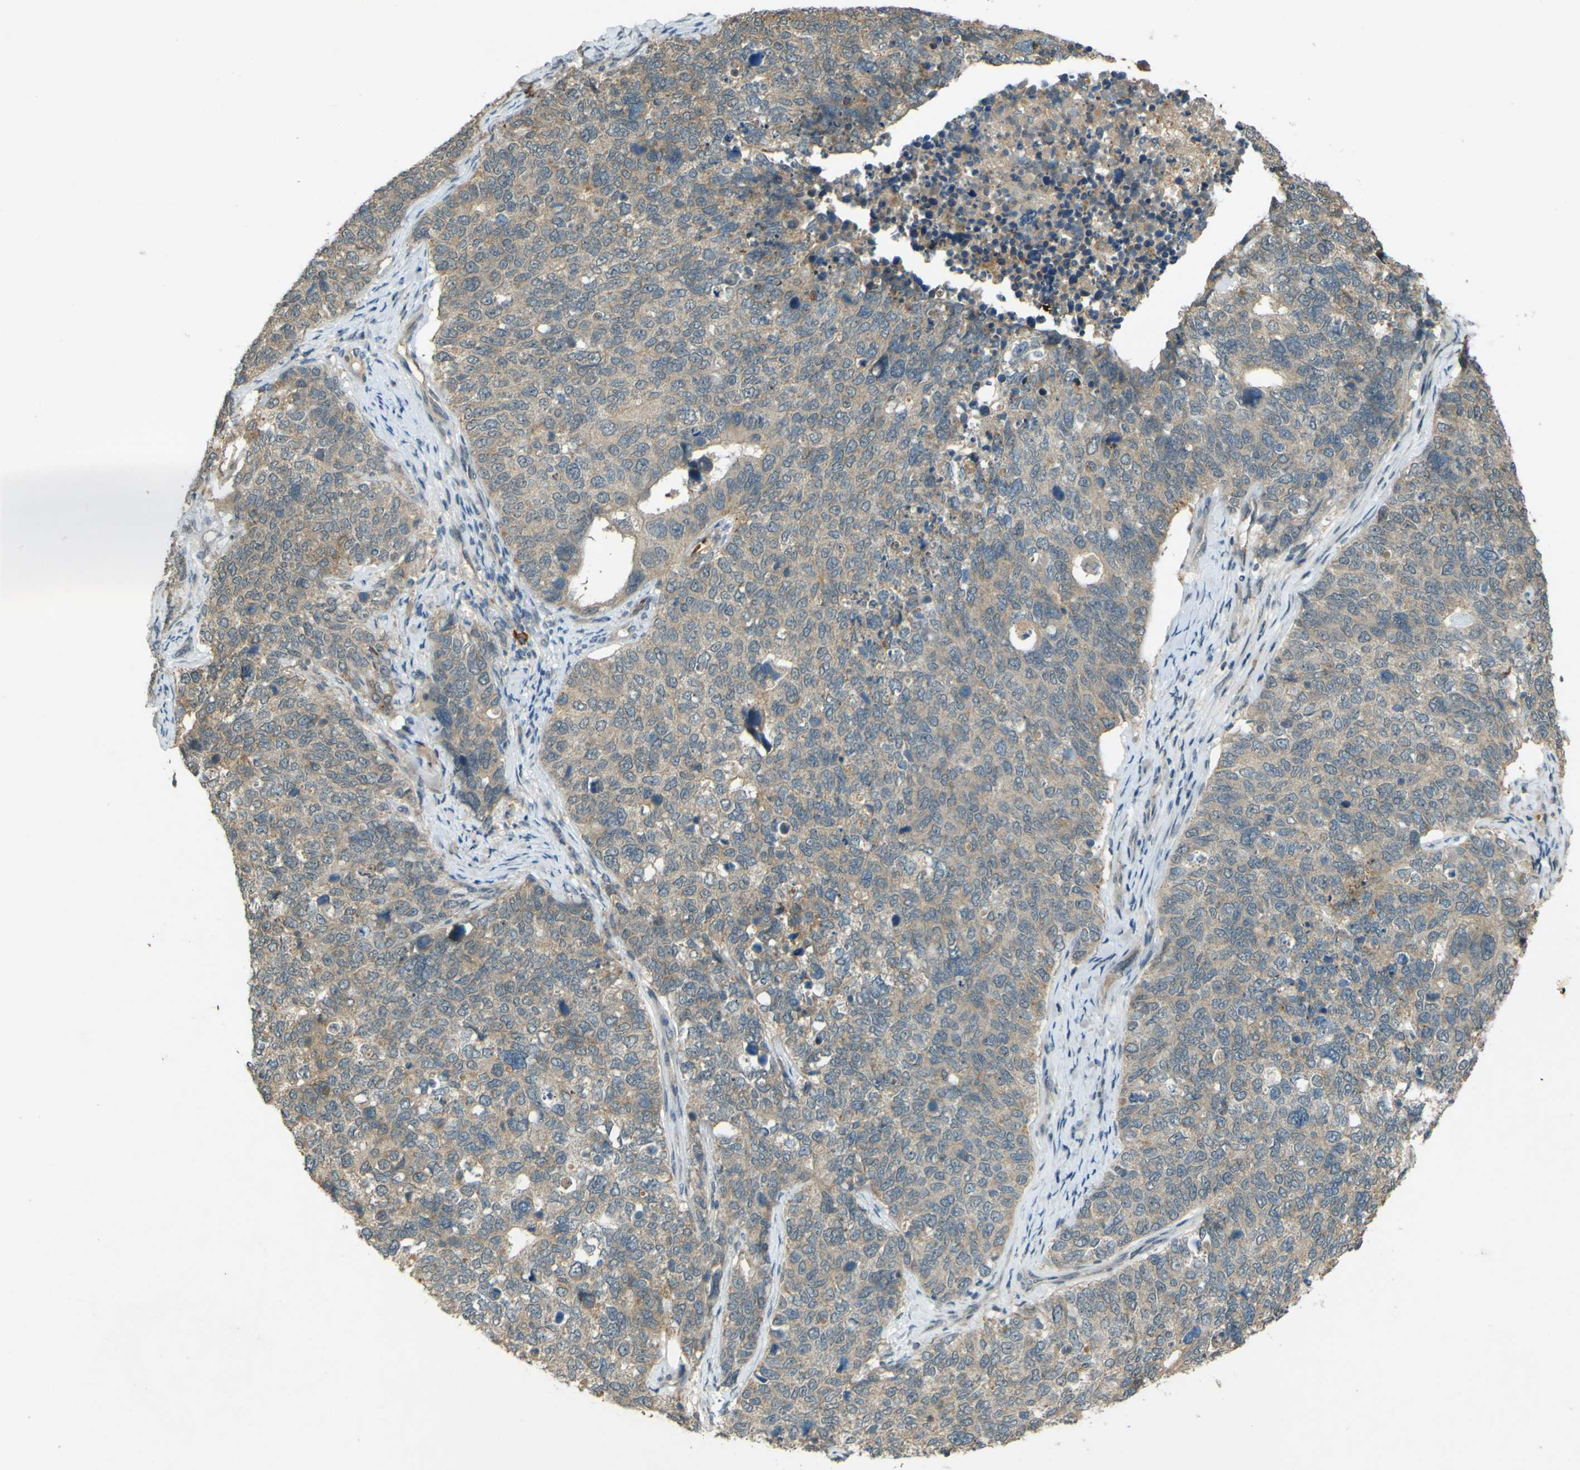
{"staining": {"intensity": "weak", "quantity": ">75%", "location": "cytoplasmic/membranous"}, "tissue": "cervical cancer", "cell_type": "Tumor cells", "image_type": "cancer", "snomed": [{"axis": "morphology", "description": "Squamous cell carcinoma, NOS"}, {"axis": "topography", "description": "Cervix"}], "caption": "Brown immunohistochemical staining in human cervical cancer (squamous cell carcinoma) demonstrates weak cytoplasmic/membranous staining in approximately >75% of tumor cells.", "gene": "MPDZ", "patient": {"sex": "female", "age": 63}}